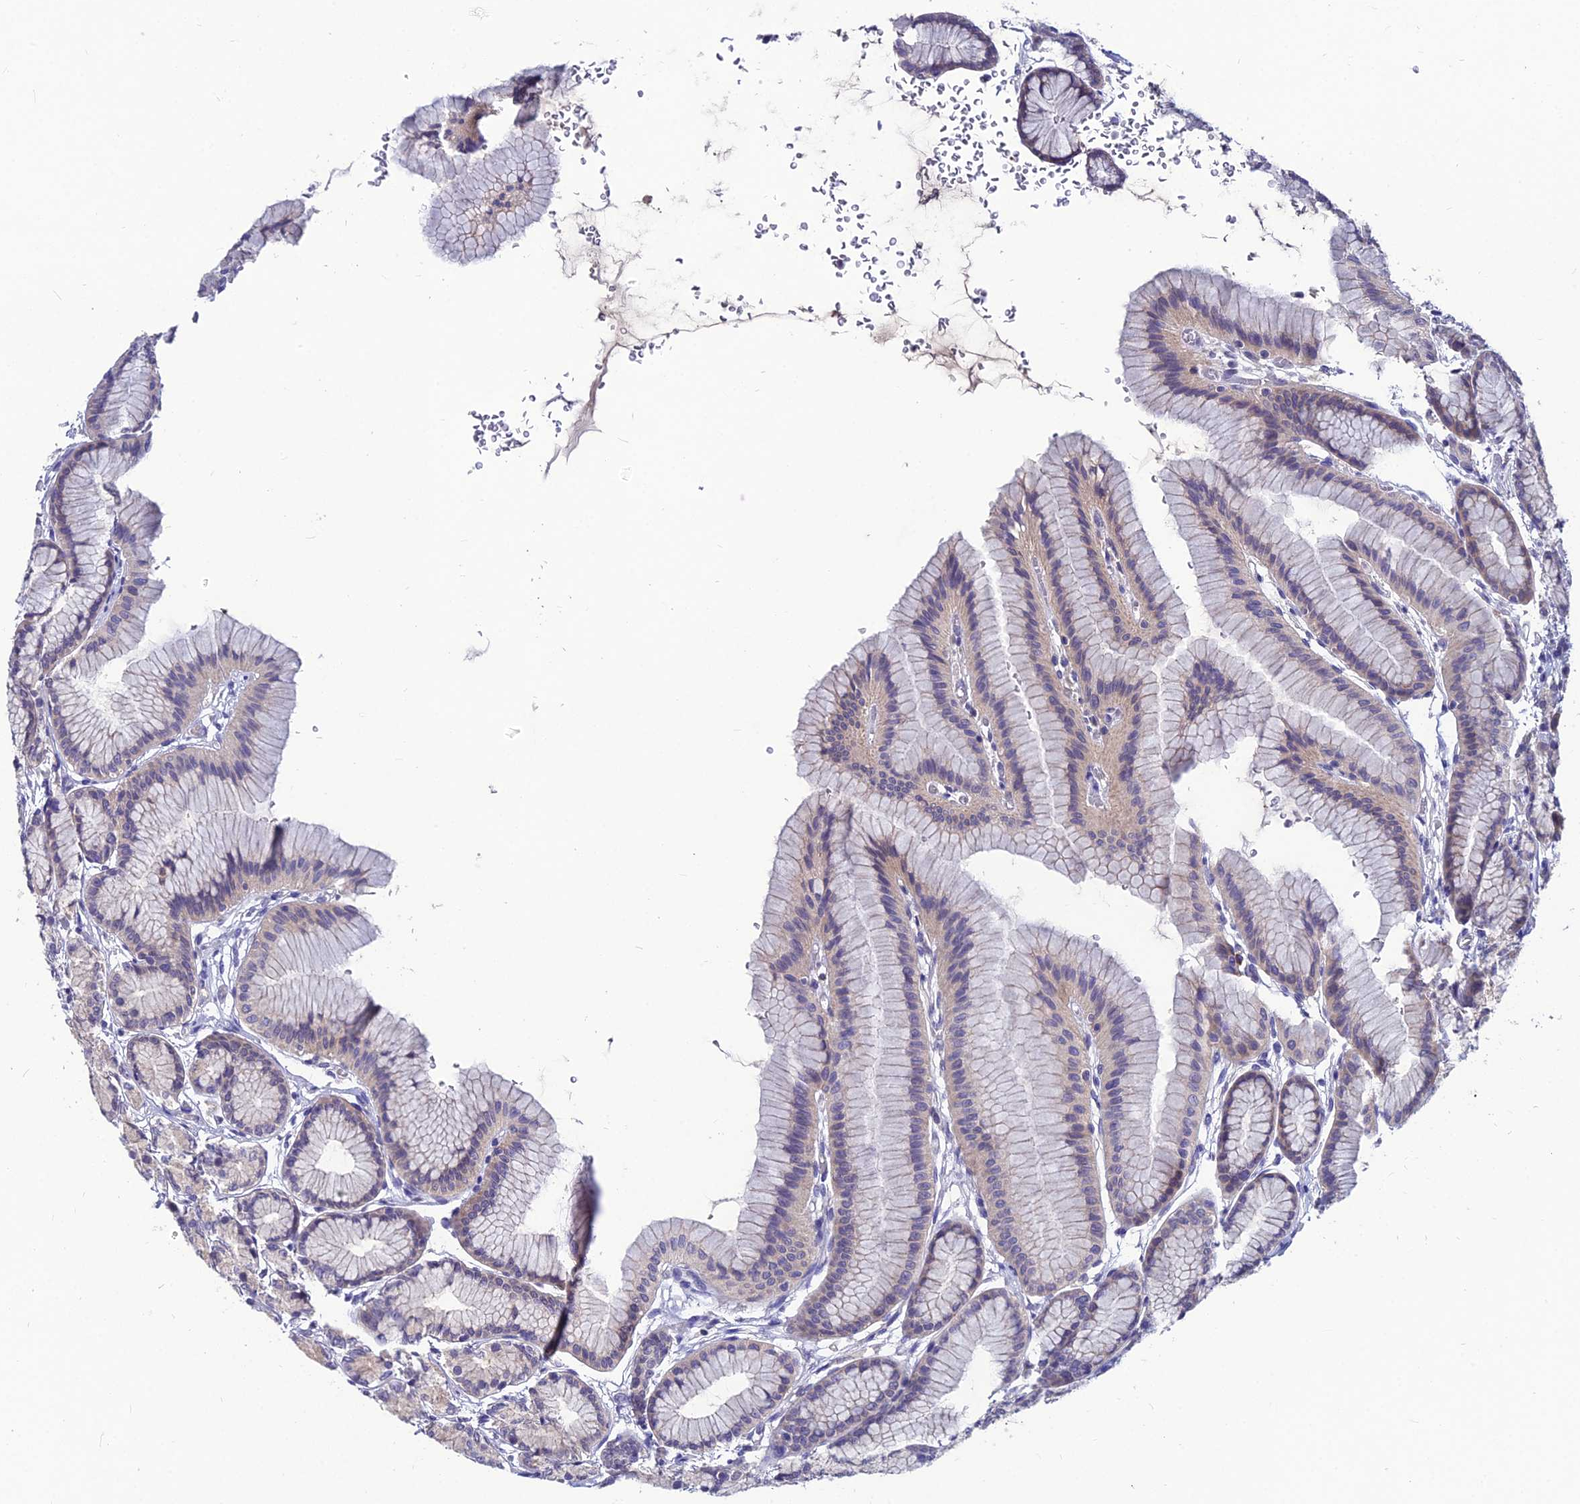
{"staining": {"intensity": "weak", "quantity": "25%-75%", "location": "cytoplasmic/membranous"}, "tissue": "stomach", "cell_type": "Glandular cells", "image_type": "normal", "snomed": [{"axis": "morphology", "description": "Normal tissue, NOS"}, {"axis": "morphology", "description": "Adenocarcinoma, NOS"}, {"axis": "morphology", "description": "Adenocarcinoma, High grade"}, {"axis": "topography", "description": "Stomach, upper"}, {"axis": "topography", "description": "Stomach"}], "caption": "Stomach was stained to show a protein in brown. There is low levels of weak cytoplasmic/membranous staining in approximately 25%-75% of glandular cells. (DAB (3,3'-diaminobenzidine) = brown stain, brightfield microscopy at high magnification).", "gene": "LGALS7", "patient": {"sex": "female", "age": 65}}